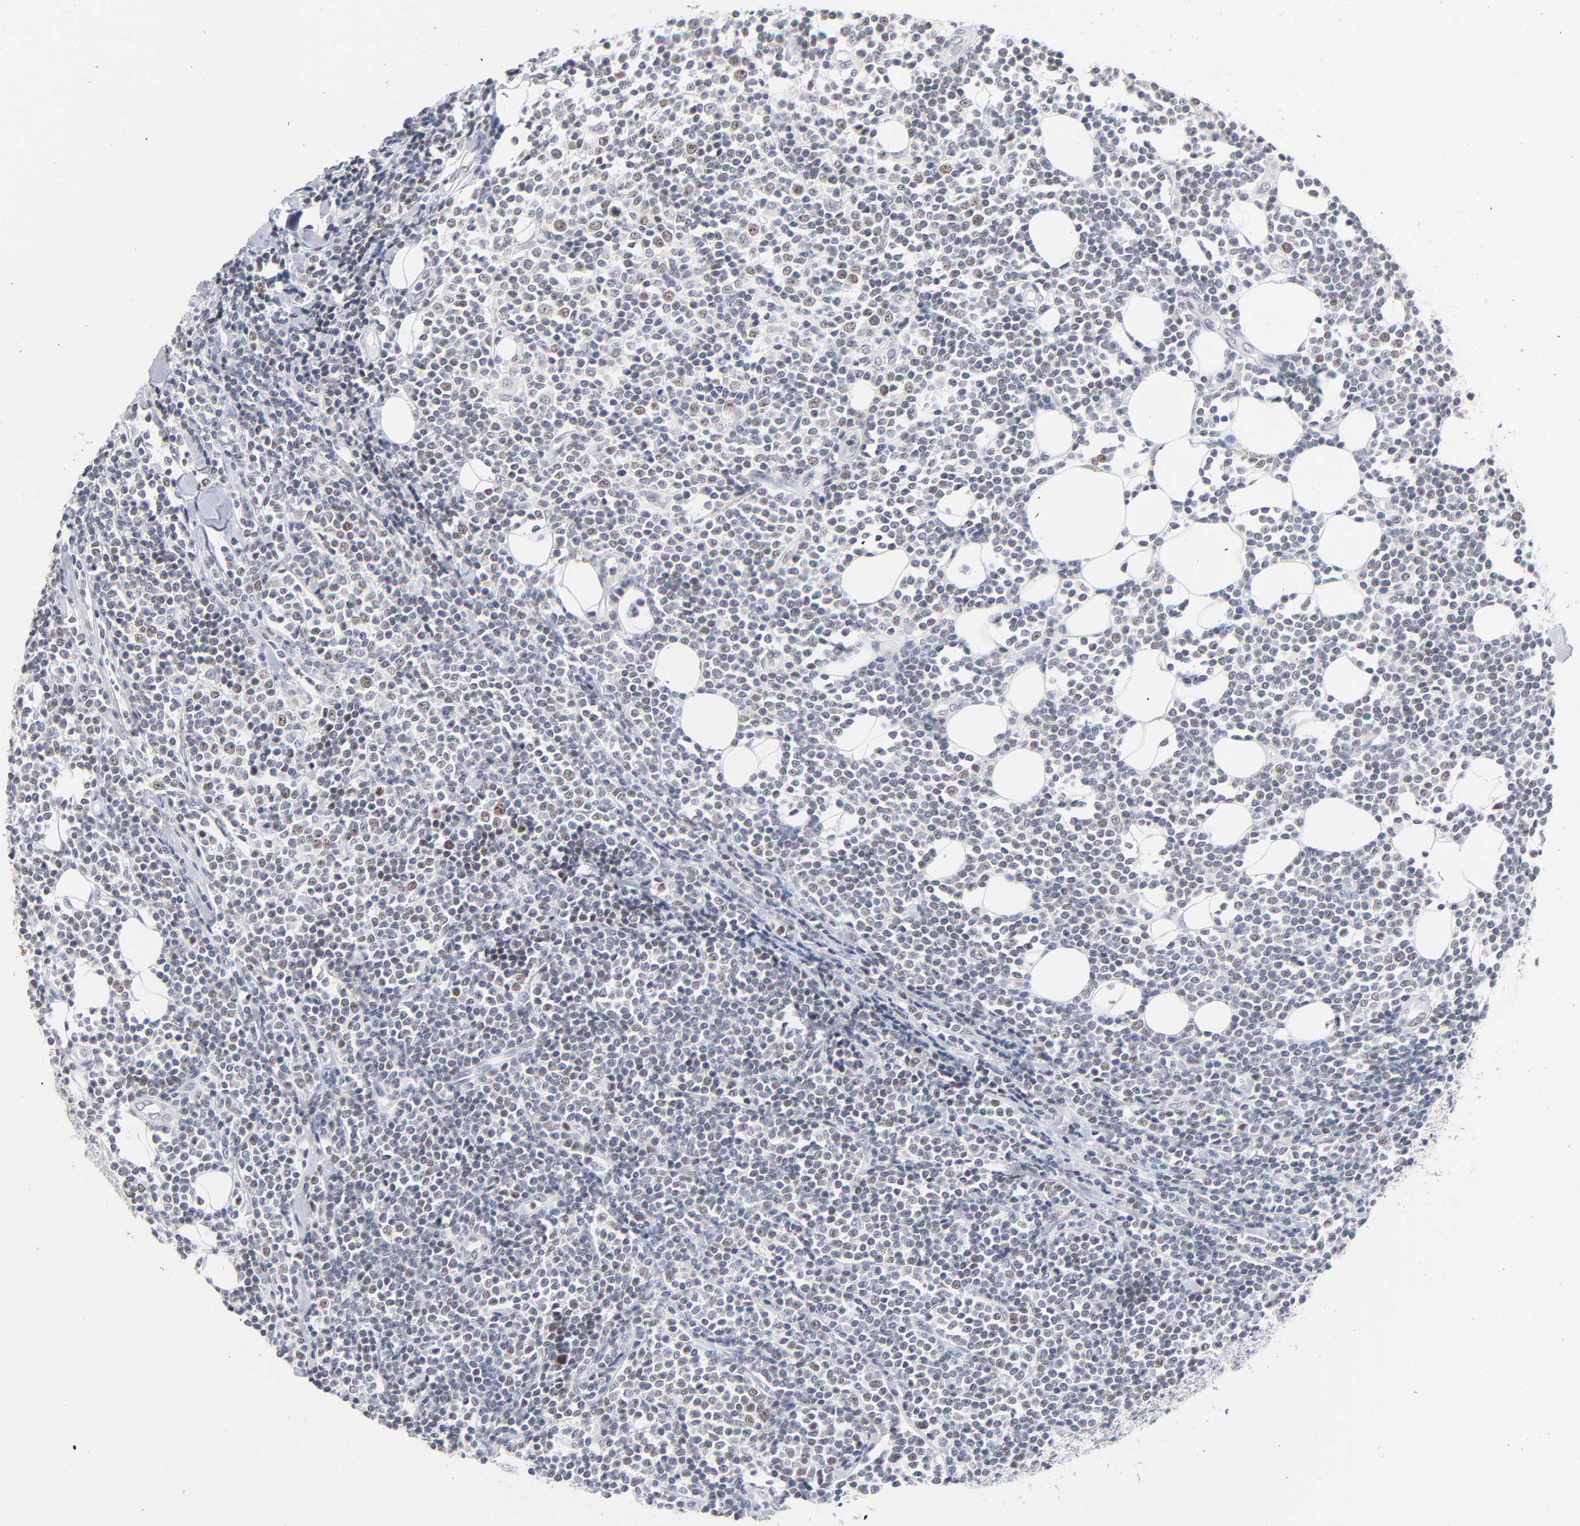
{"staining": {"intensity": "weak", "quantity": "25%-75%", "location": "nuclear"}, "tissue": "lymphoma", "cell_type": "Tumor cells", "image_type": "cancer", "snomed": [{"axis": "morphology", "description": "Malignant lymphoma, non-Hodgkin's type, Low grade"}, {"axis": "topography", "description": "Soft tissue"}], "caption": "High-power microscopy captured an IHC micrograph of lymphoma, revealing weak nuclear expression in about 25%-75% of tumor cells. Nuclei are stained in blue.", "gene": "ORC2", "patient": {"sex": "male", "age": 92}}